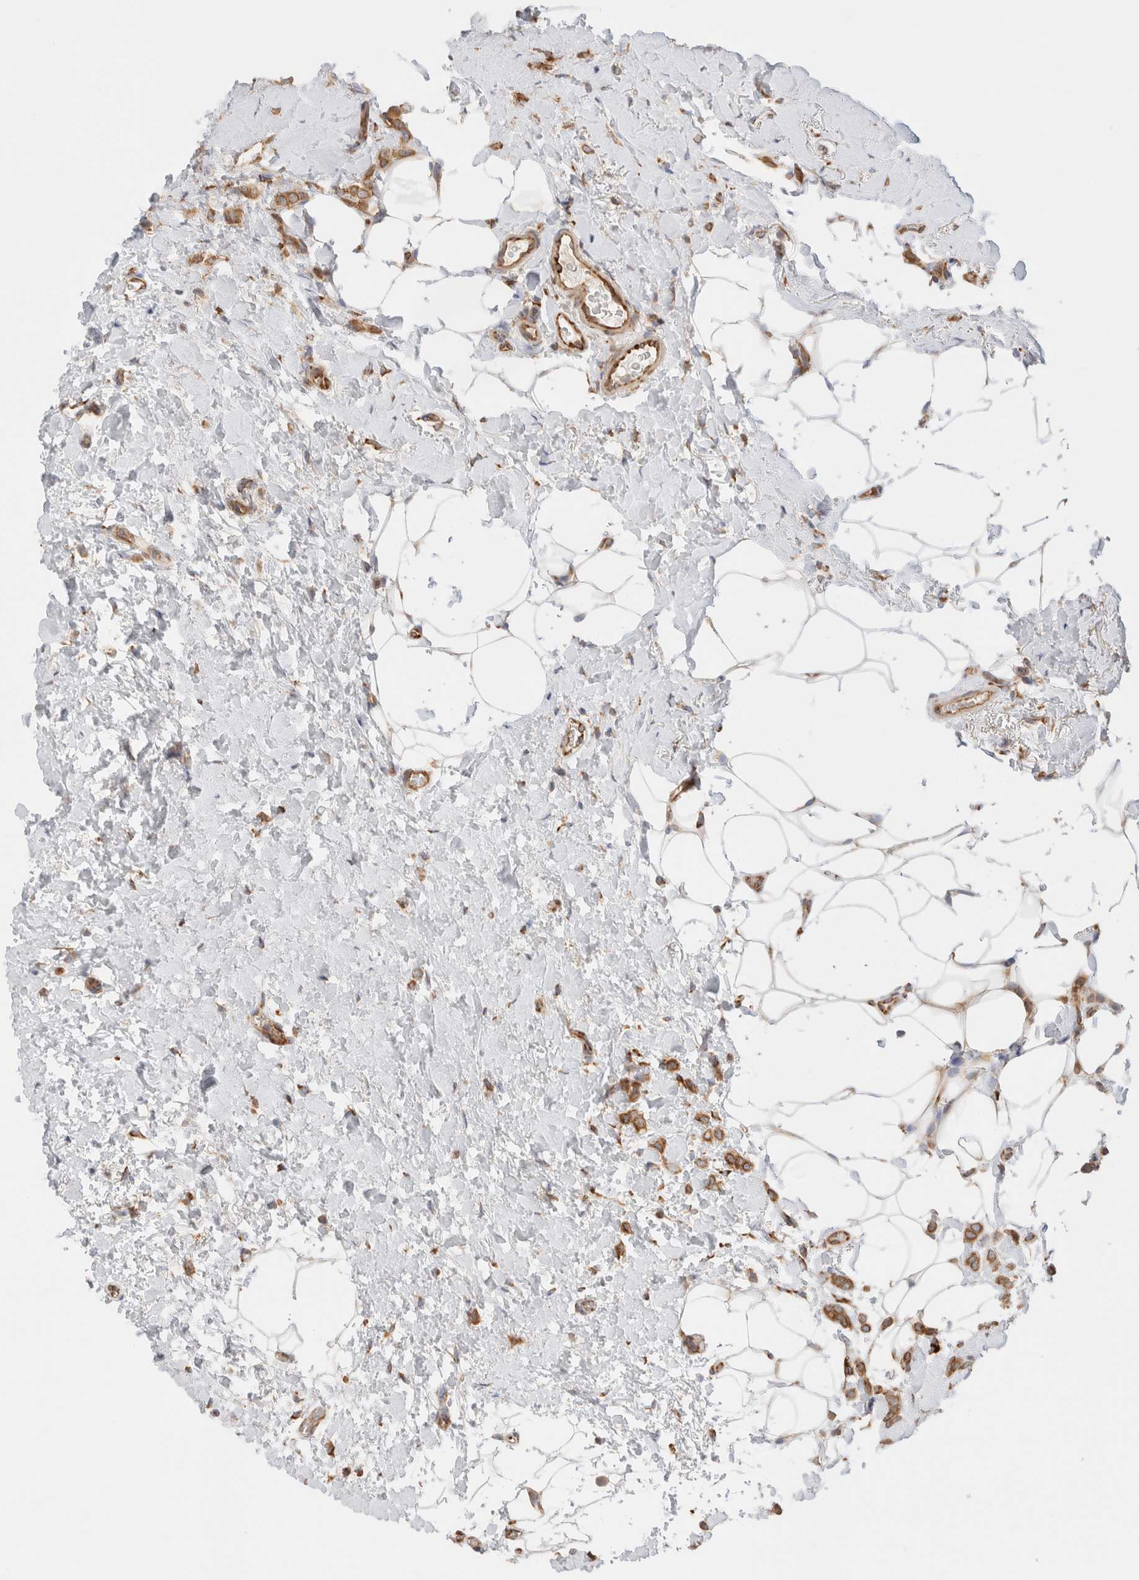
{"staining": {"intensity": "moderate", "quantity": ">75%", "location": "cytoplasmic/membranous"}, "tissue": "breast cancer", "cell_type": "Tumor cells", "image_type": "cancer", "snomed": [{"axis": "morphology", "description": "Normal tissue, NOS"}, {"axis": "morphology", "description": "Lobular carcinoma"}, {"axis": "topography", "description": "Breast"}], "caption": "Immunohistochemical staining of breast lobular carcinoma demonstrates moderate cytoplasmic/membranous protein positivity in about >75% of tumor cells.", "gene": "ZC2HC1A", "patient": {"sex": "female", "age": 50}}